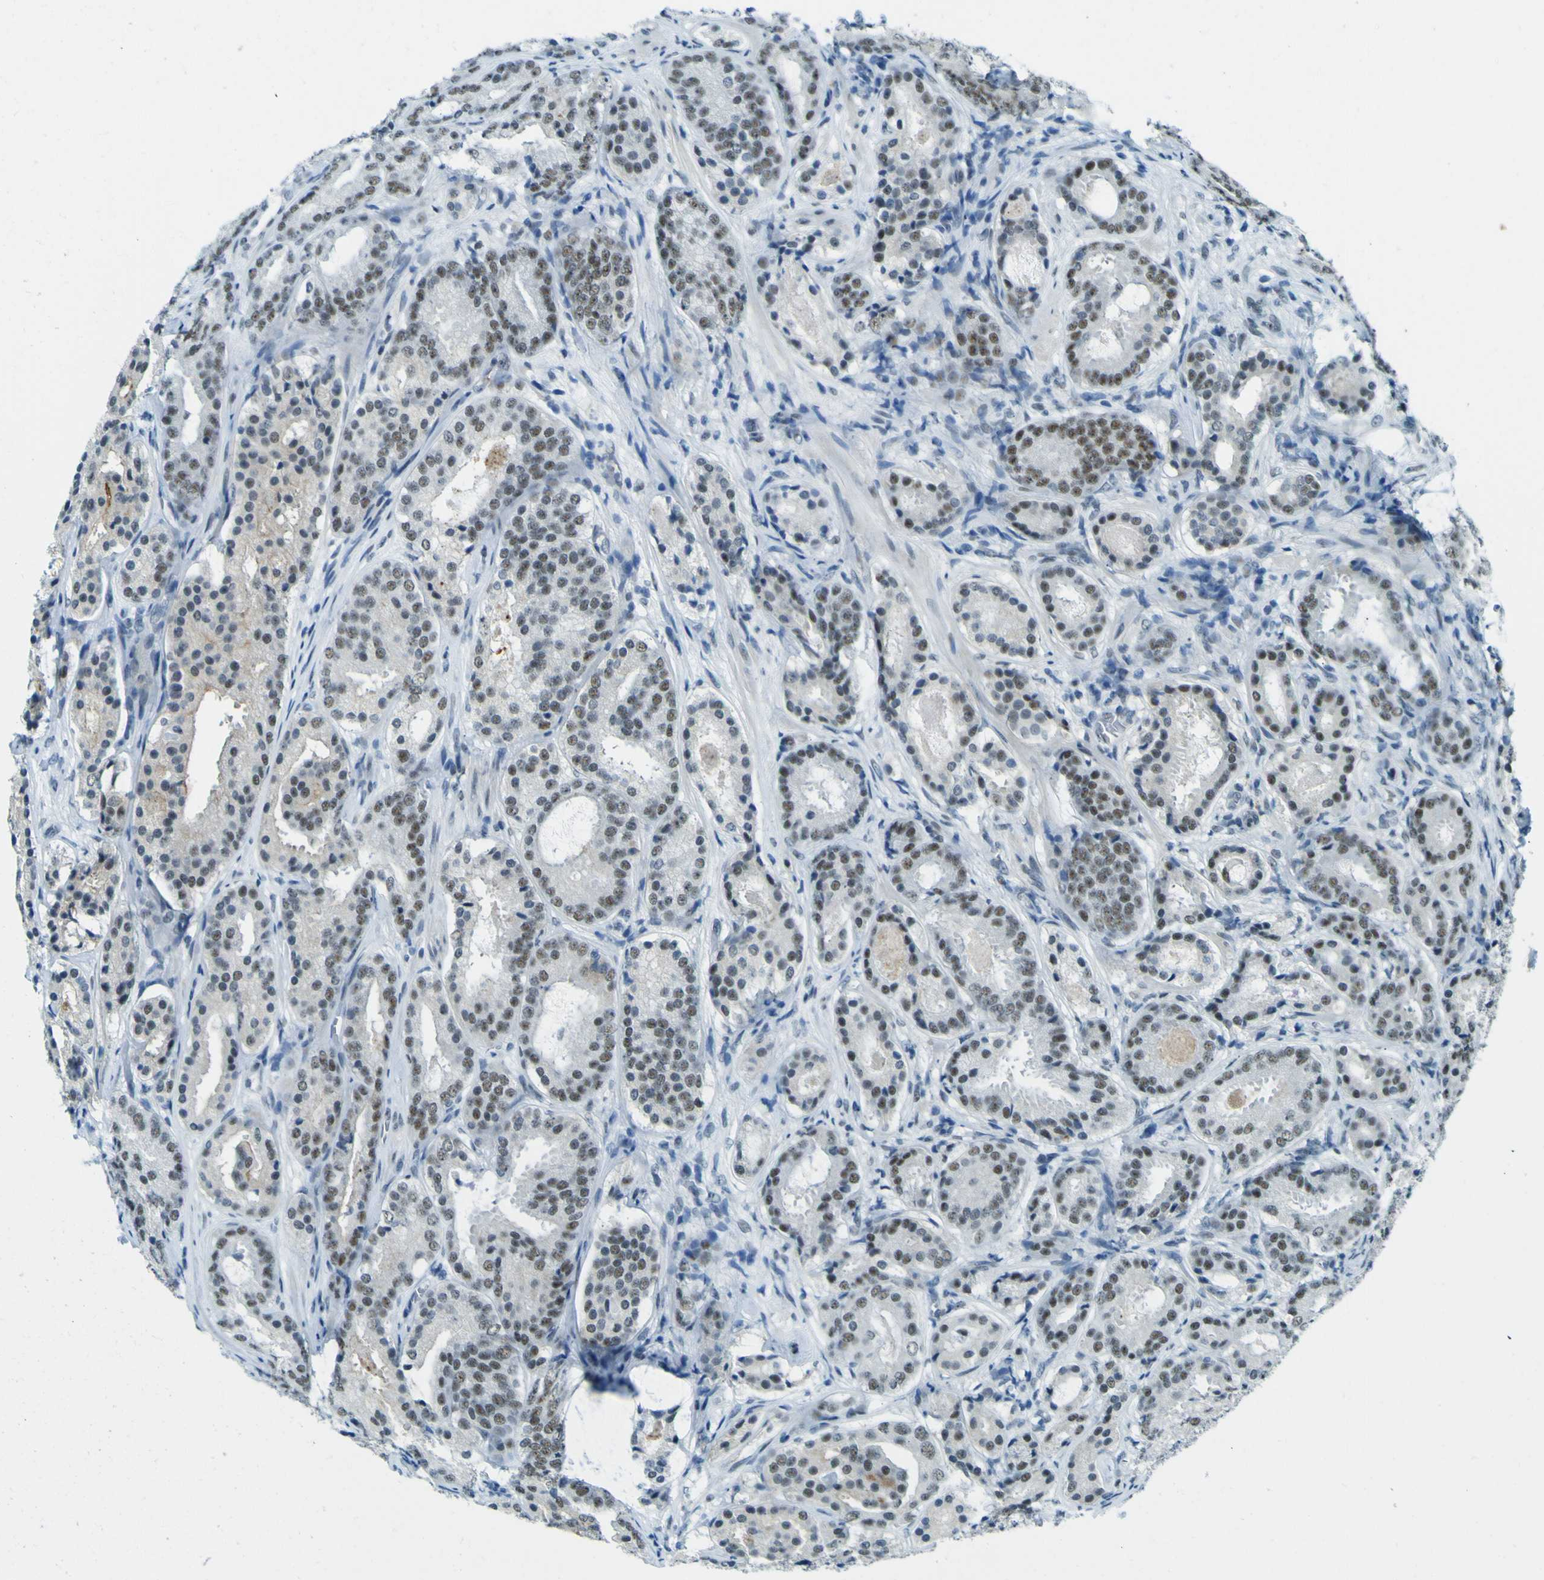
{"staining": {"intensity": "weak", "quantity": ">75%", "location": "nuclear"}, "tissue": "prostate cancer", "cell_type": "Tumor cells", "image_type": "cancer", "snomed": [{"axis": "morphology", "description": "Adenocarcinoma, Low grade"}, {"axis": "topography", "description": "Prostate"}], "caption": "A brown stain highlights weak nuclear expression of a protein in prostate cancer (adenocarcinoma (low-grade)) tumor cells.", "gene": "CEBPG", "patient": {"sex": "male", "age": 69}}